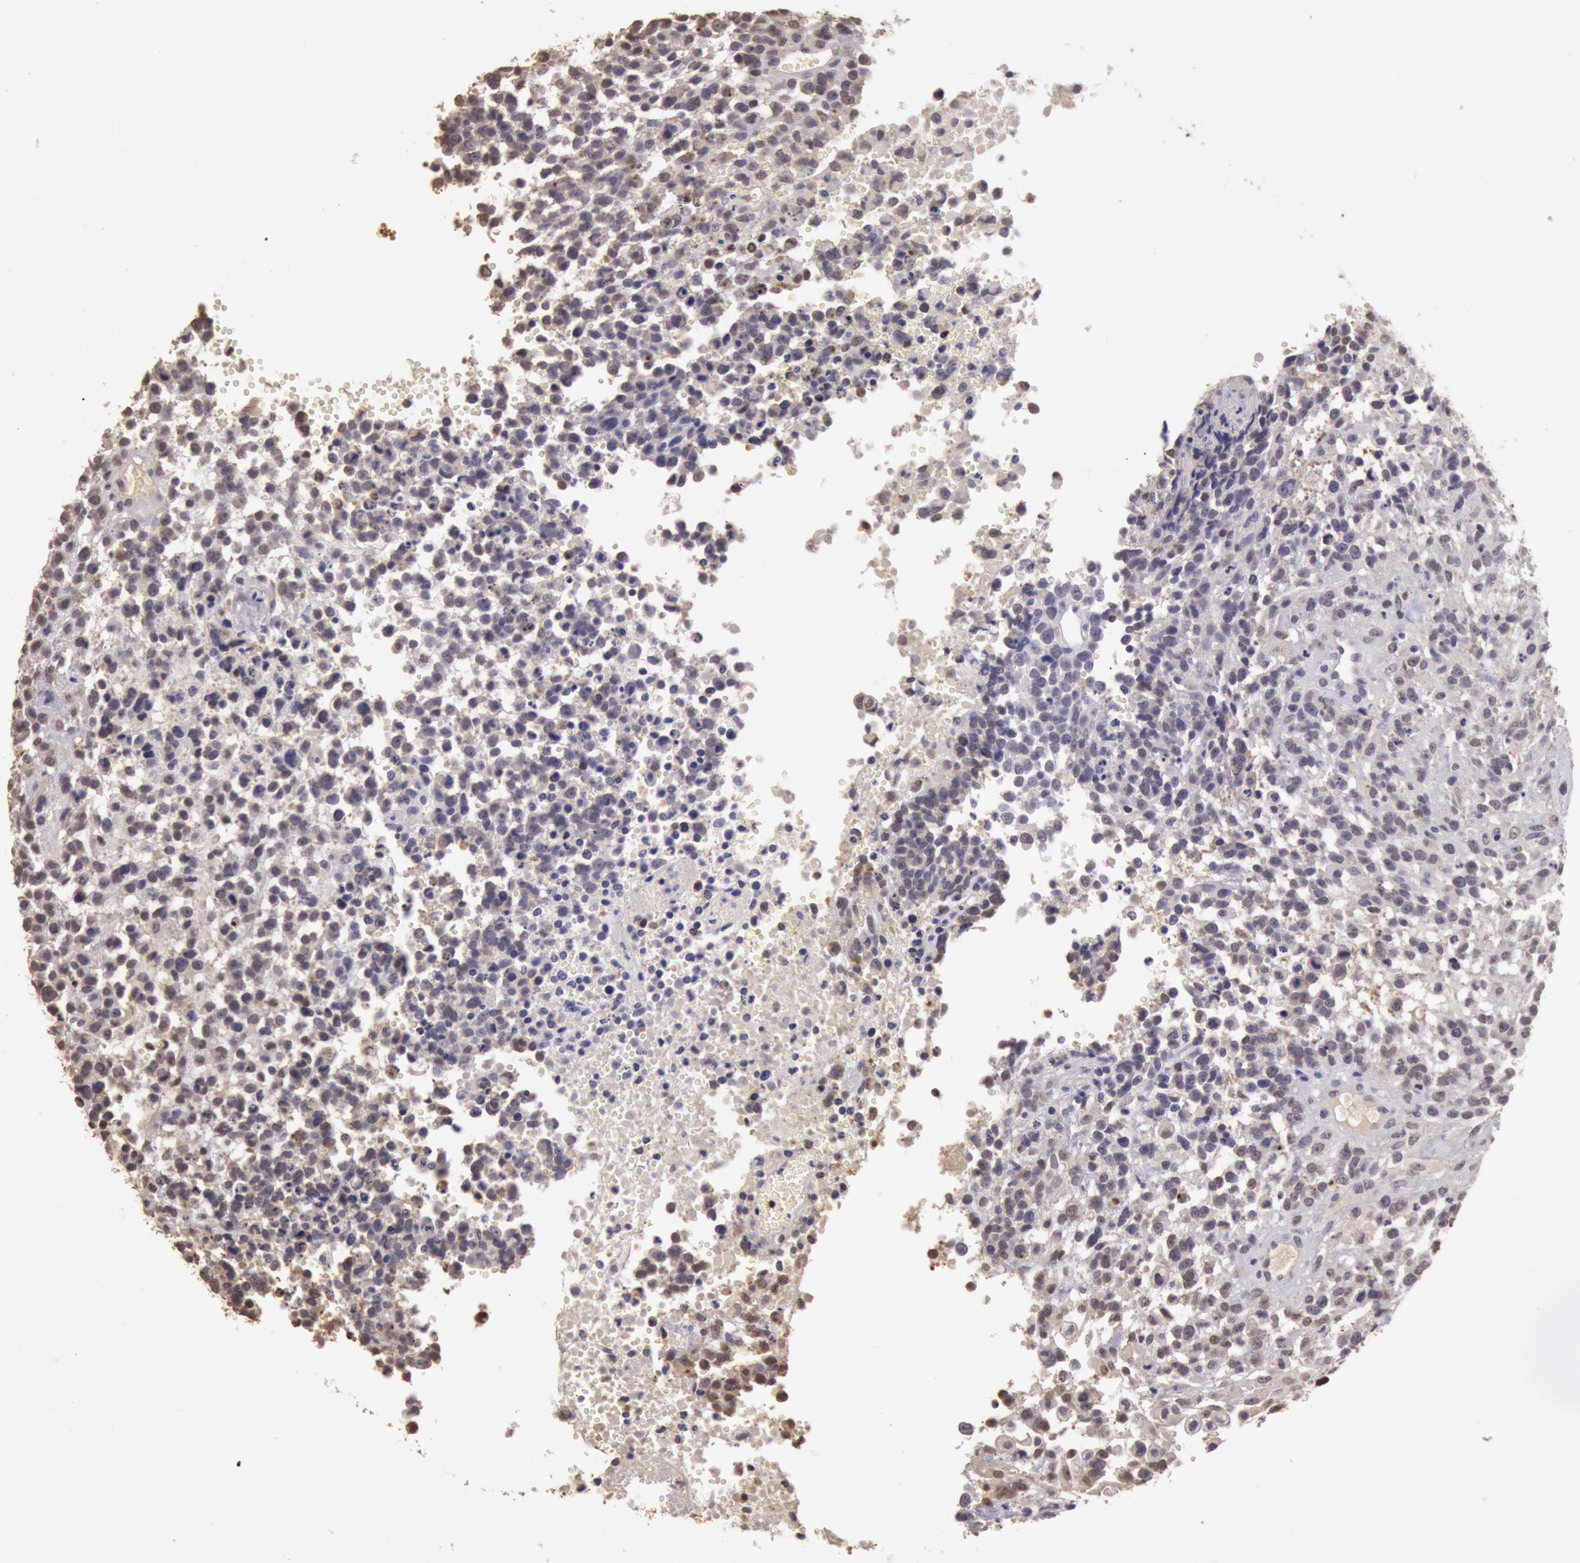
{"staining": {"intensity": "negative", "quantity": "none", "location": "none"}, "tissue": "glioma", "cell_type": "Tumor cells", "image_type": "cancer", "snomed": [{"axis": "morphology", "description": "Glioma, malignant, High grade"}, {"axis": "topography", "description": "Brain"}], "caption": "The IHC photomicrograph has no significant staining in tumor cells of malignant glioma (high-grade) tissue.", "gene": "SOD1", "patient": {"sex": "male", "age": 66}}